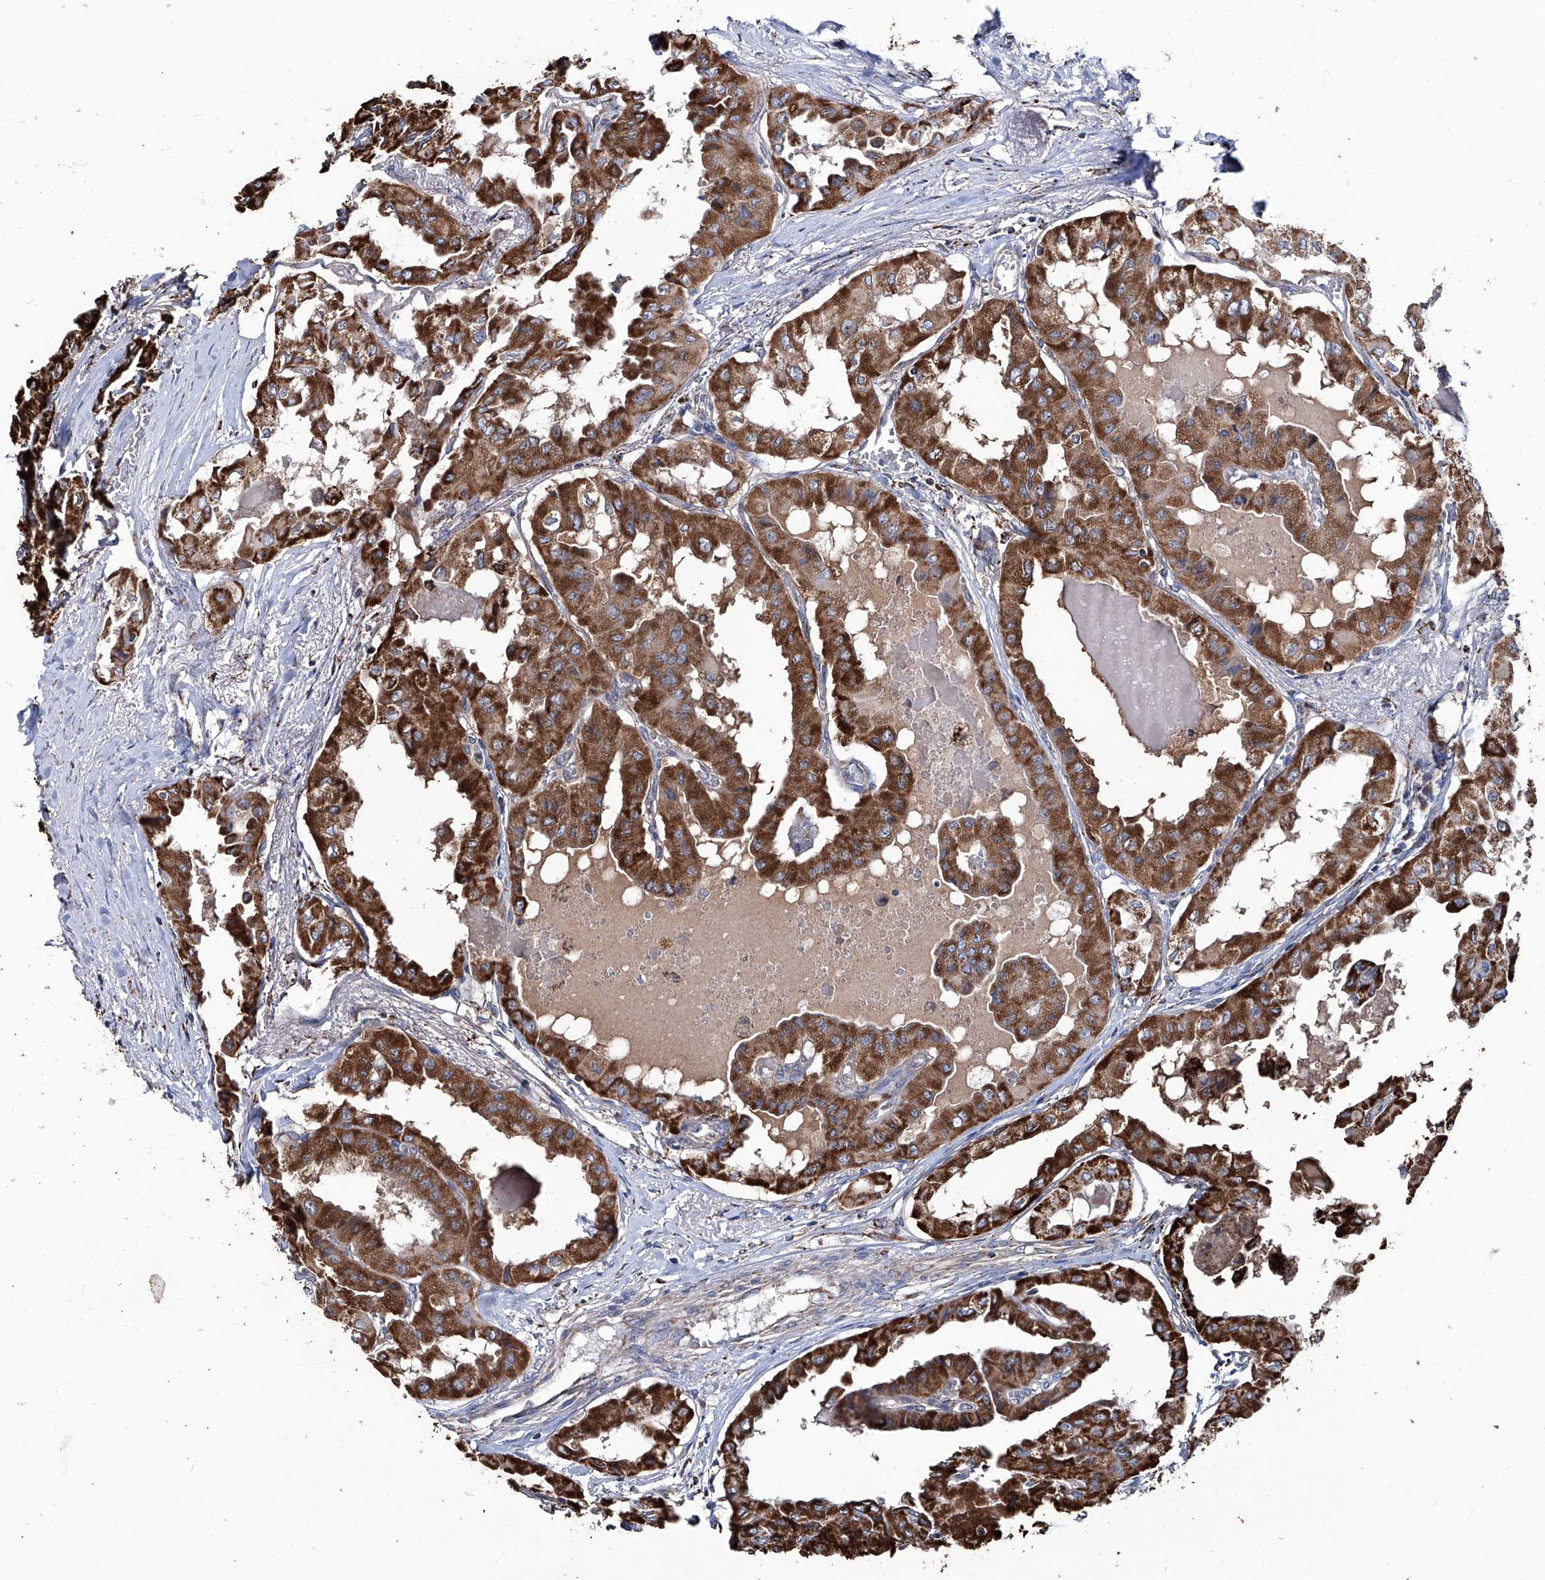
{"staining": {"intensity": "strong", "quantity": ">75%", "location": "cytoplasmic/membranous"}, "tissue": "thyroid cancer", "cell_type": "Tumor cells", "image_type": "cancer", "snomed": [{"axis": "morphology", "description": "Papillary adenocarcinoma, NOS"}, {"axis": "topography", "description": "Thyroid gland"}], "caption": "Protein staining shows strong cytoplasmic/membranous staining in about >75% of tumor cells in thyroid papillary adenocarcinoma. Using DAB (brown) and hematoxylin (blue) stains, captured at high magnification using brightfield microscopy.", "gene": "NHS", "patient": {"sex": "female", "age": 59}}